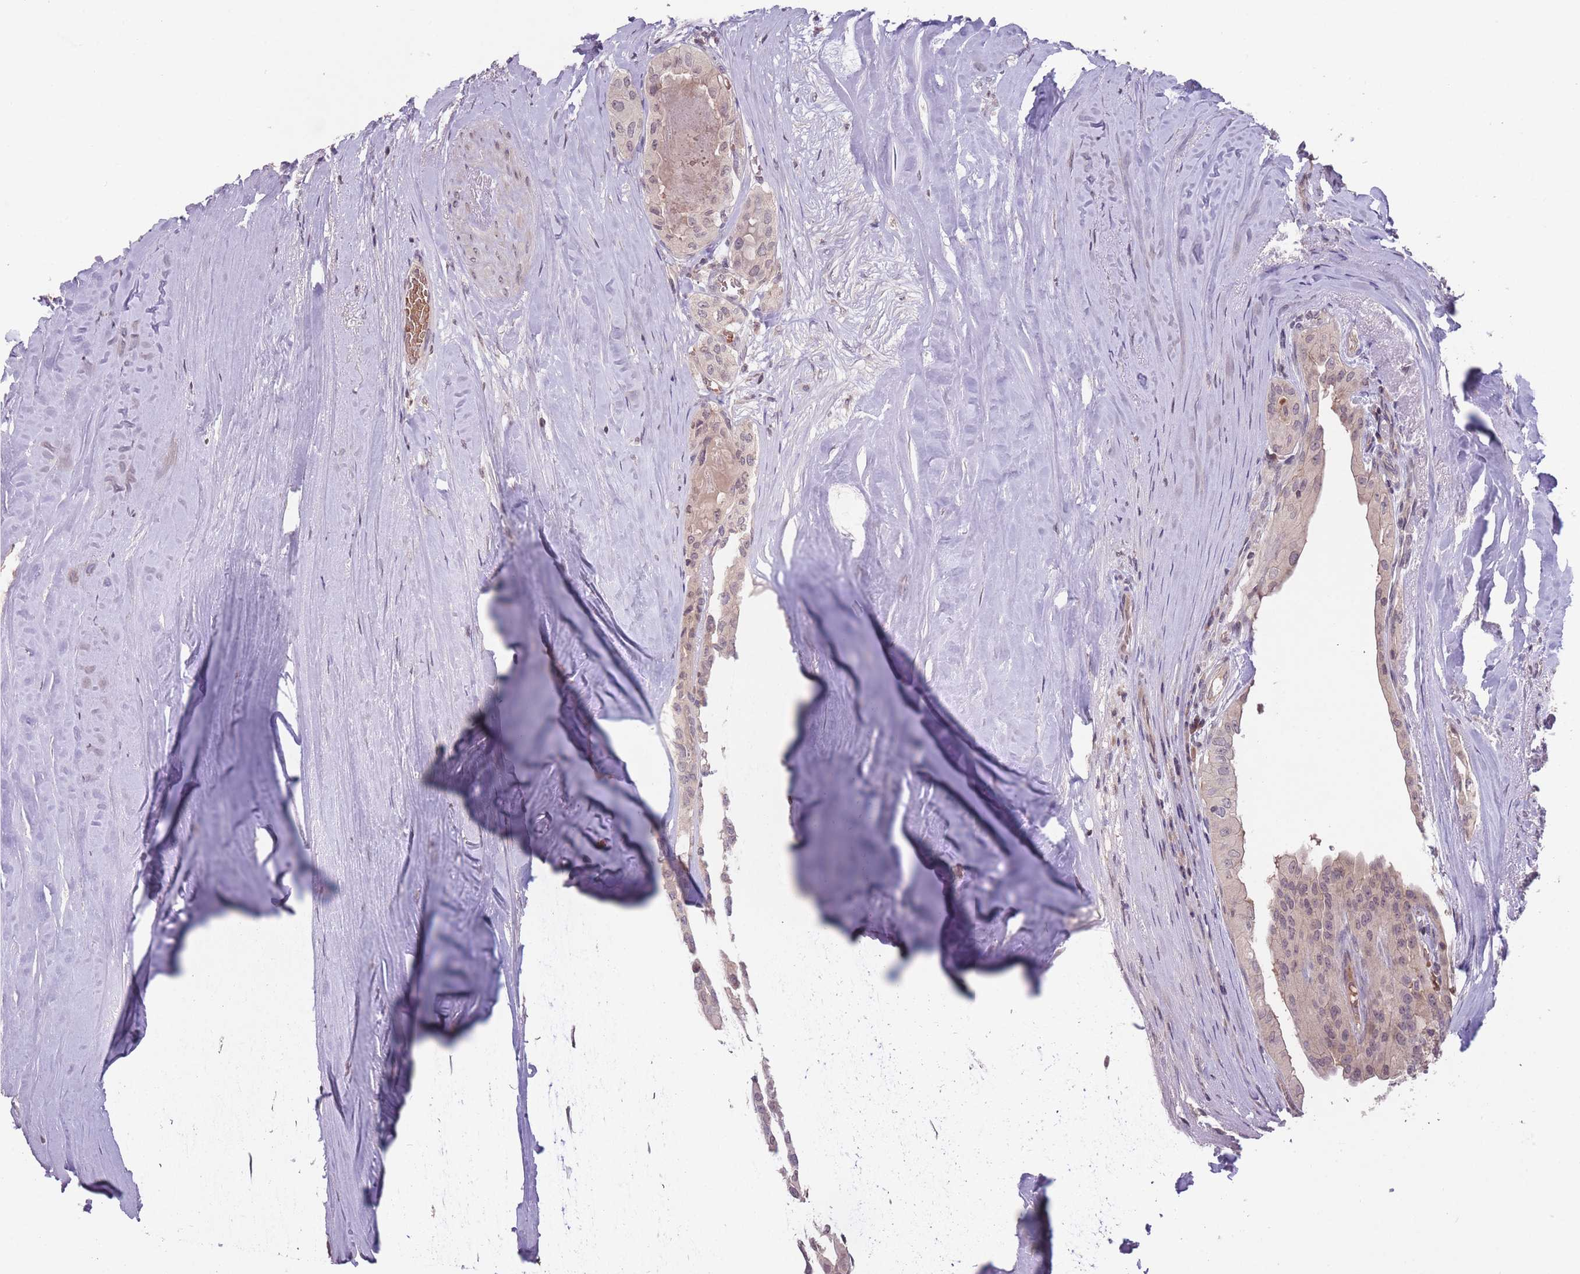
{"staining": {"intensity": "weak", "quantity": "<25%", "location": "nuclear"}, "tissue": "thyroid cancer", "cell_type": "Tumor cells", "image_type": "cancer", "snomed": [{"axis": "morphology", "description": "Papillary adenocarcinoma, NOS"}, {"axis": "topography", "description": "Thyroid gland"}], "caption": "Human thyroid cancer stained for a protein using IHC displays no positivity in tumor cells.", "gene": "ADCYAP1R1", "patient": {"sex": "female", "age": 59}}